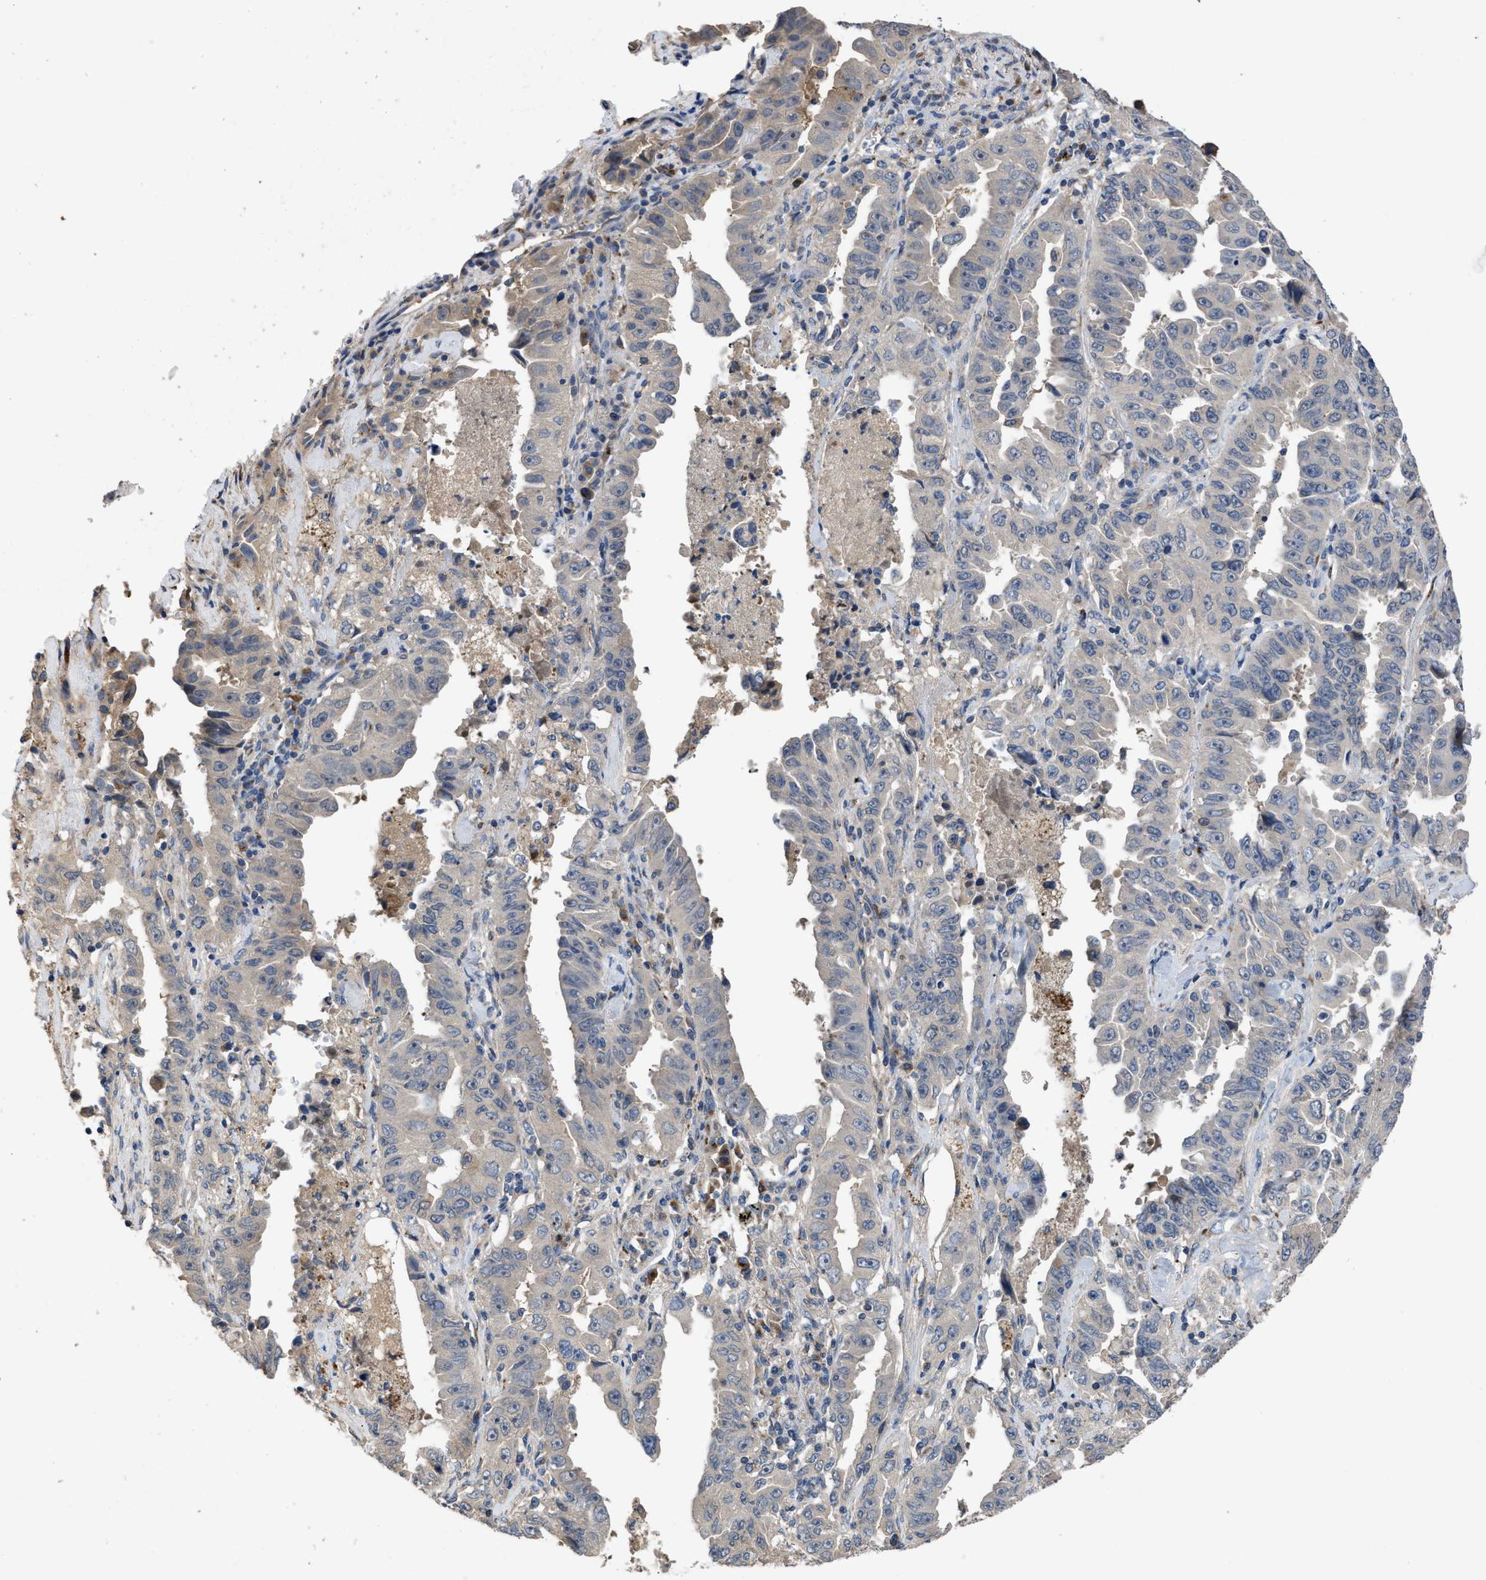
{"staining": {"intensity": "weak", "quantity": "<25%", "location": "cytoplasmic/membranous"}, "tissue": "lung cancer", "cell_type": "Tumor cells", "image_type": "cancer", "snomed": [{"axis": "morphology", "description": "Adenocarcinoma, NOS"}, {"axis": "topography", "description": "Lung"}], "caption": "Lung cancer was stained to show a protein in brown. There is no significant staining in tumor cells. (DAB immunohistochemistry with hematoxylin counter stain).", "gene": "SIK2", "patient": {"sex": "female", "age": 51}}